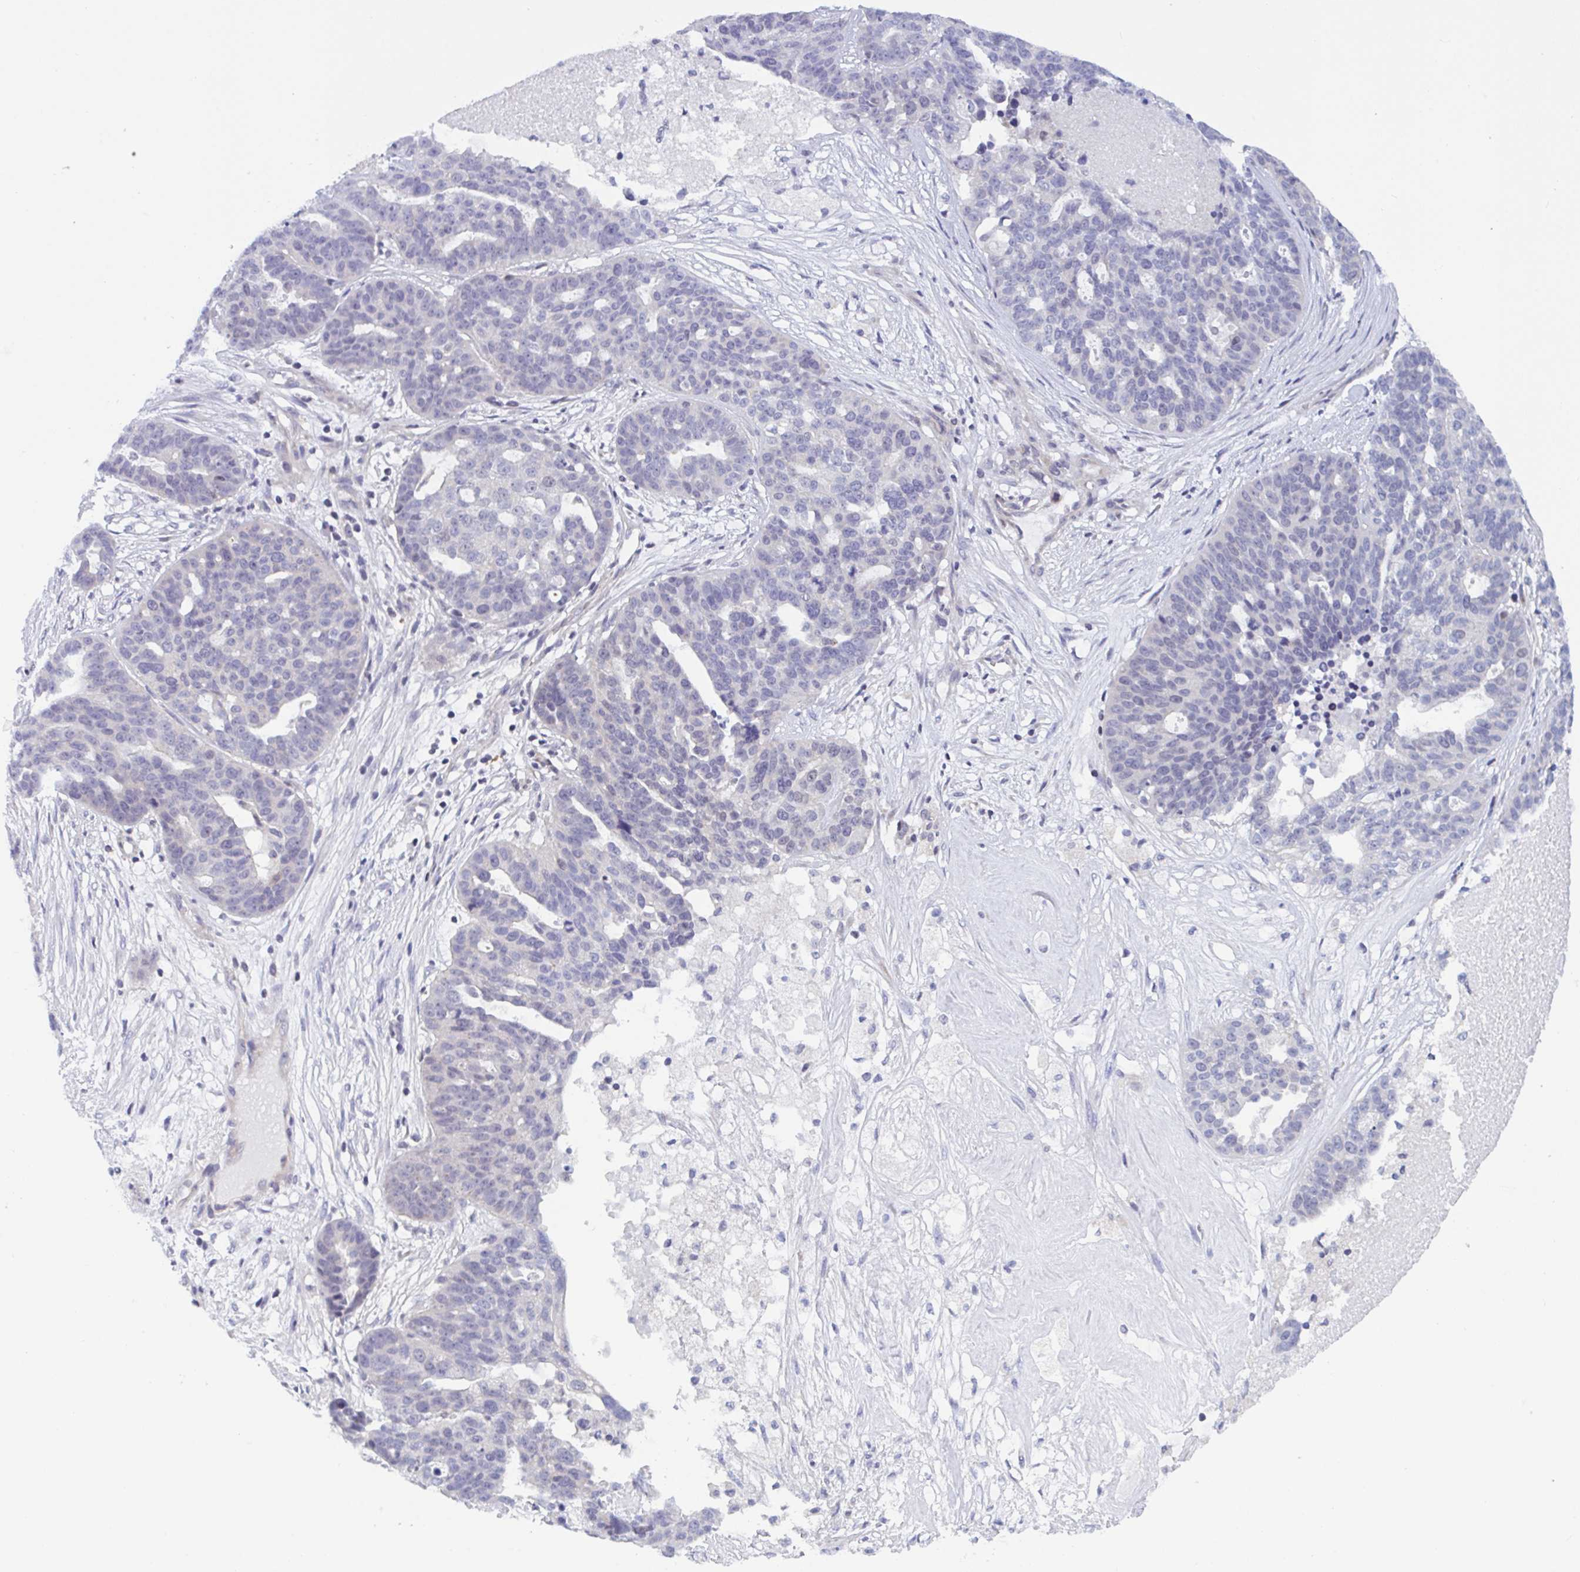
{"staining": {"intensity": "negative", "quantity": "none", "location": "none"}, "tissue": "ovarian cancer", "cell_type": "Tumor cells", "image_type": "cancer", "snomed": [{"axis": "morphology", "description": "Cystadenocarcinoma, serous, NOS"}, {"axis": "topography", "description": "Ovary"}], "caption": "The photomicrograph displays no staining of tumor cells in ovarian cancer (serous cystadenocarcinoma). The staining was performed using DAB to visualize the protein expression in brown, while the nuclei were stained in blue with hematoxylin (Magnification: 20x).", "gene": "SNX11", "patient": {"sex": "female", "age": 59}}